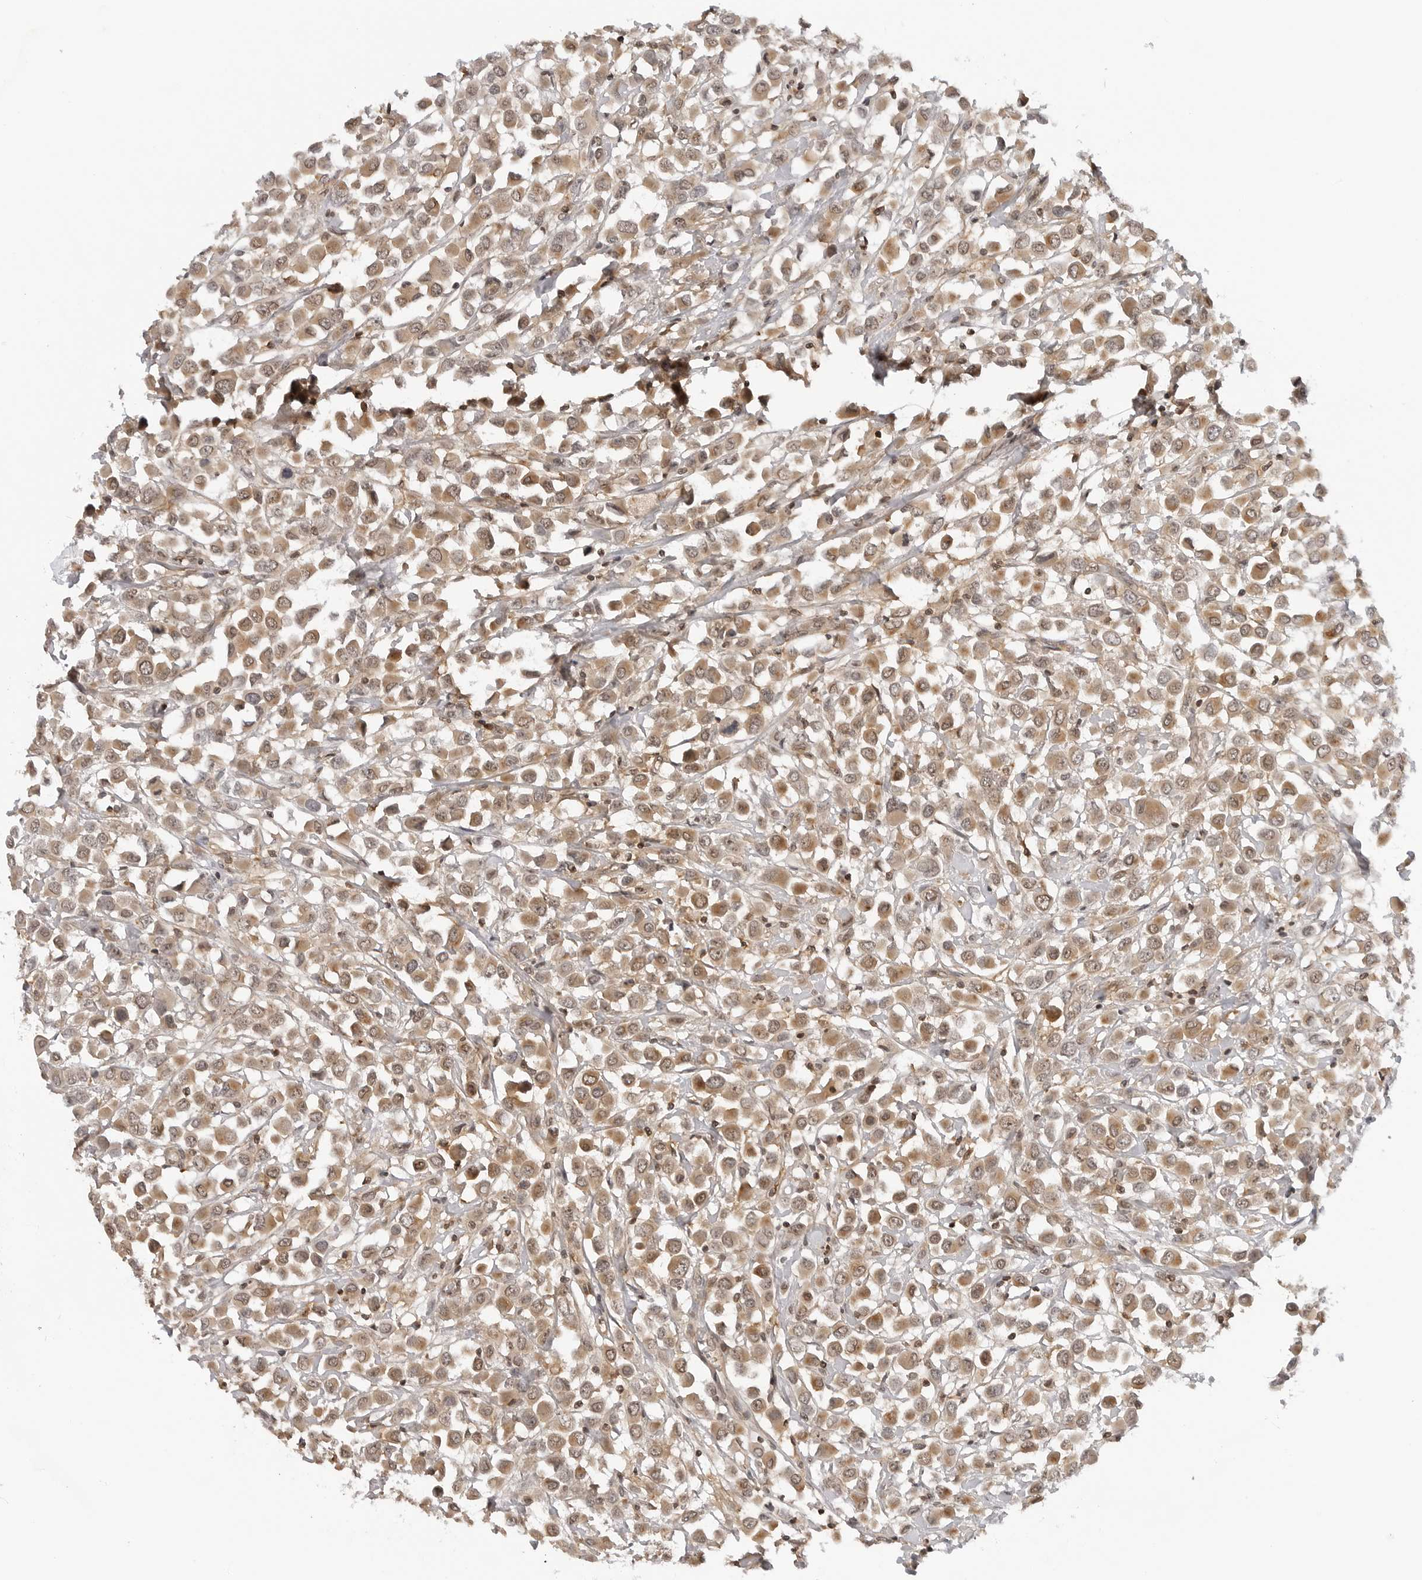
{"staining": {"intensity": "moderate", "quantity": ">75%", "location": "cytoplasmic/membranous,nuclear"}, "tissue": "breast cancer", "cell_type": "Tumor cells", "image_type": "cancer", "snomed": [{"axis": "morphology", "description": "Duct carcinoma"}, {"axis": "topography", "description": "Breast"}], "caption": "Protein expression analysis of breast invasive ductal carcinoma shows moderate cytoplasmic/membranous and nuclear staining in about >75% of tumor cells.", "gene": "MAP2K5", "patient": {"sex": "female", "age": 61}}